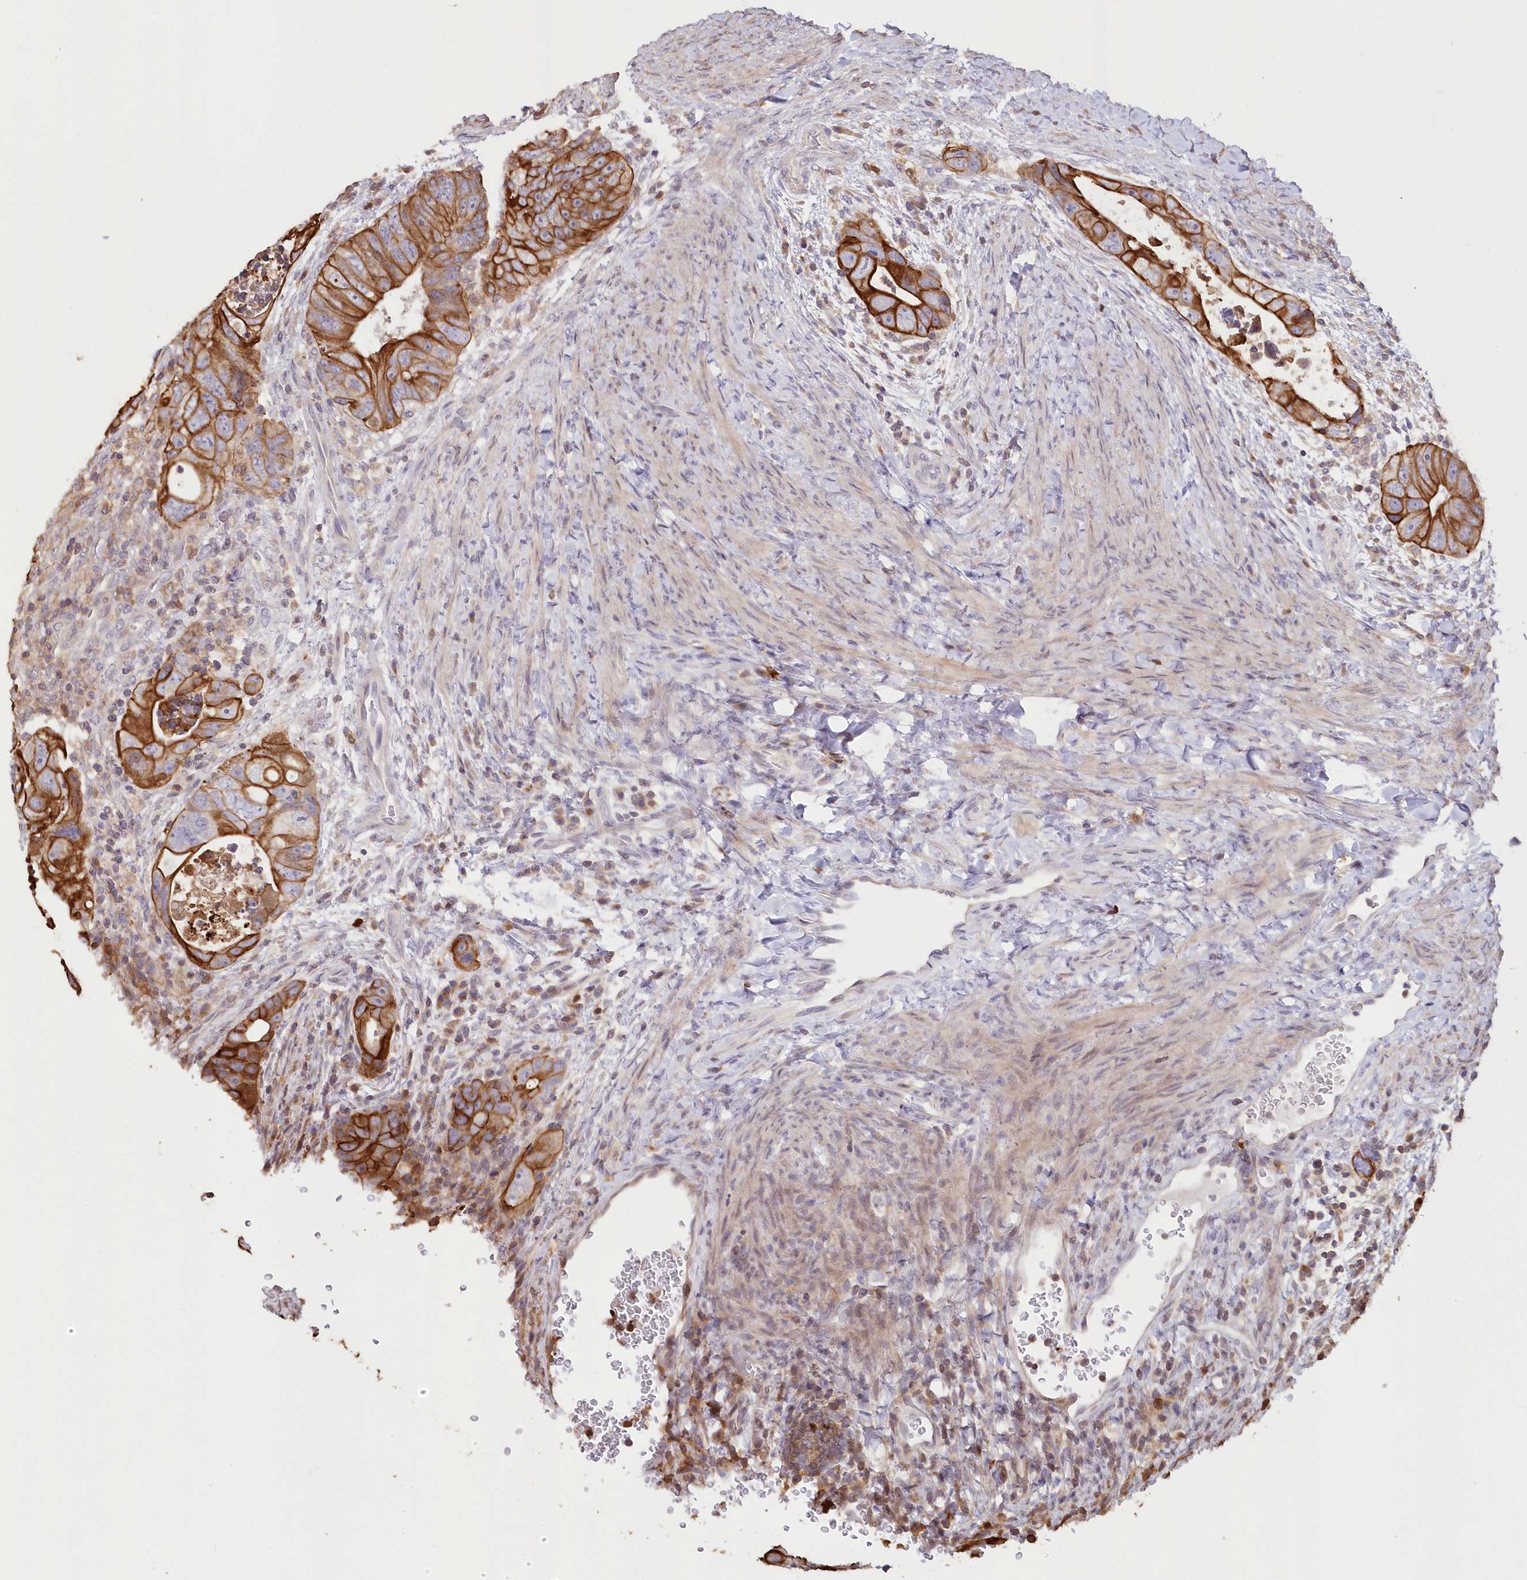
{"staining": {"intensity": "strong", "quantity": ">75%", "location": "cytoplasmic/membranous"}, "tissue": "colorectal cancer", "cell_type": "Tumor cells", "image_type": "cancer", "snomed": [{"axis": "morphology", "description": "Adenocarcinoma, NOS"}, {"axis": "topography", "description": "Rectum"}], "caption": "Protein staining displays strong cytoplasmic/membranous staining in approximately >75% of tumor cells in adenocarcinoma (colorectal).", "gene": "SNED1", "patient": {"sex": "male", "age": 59}}